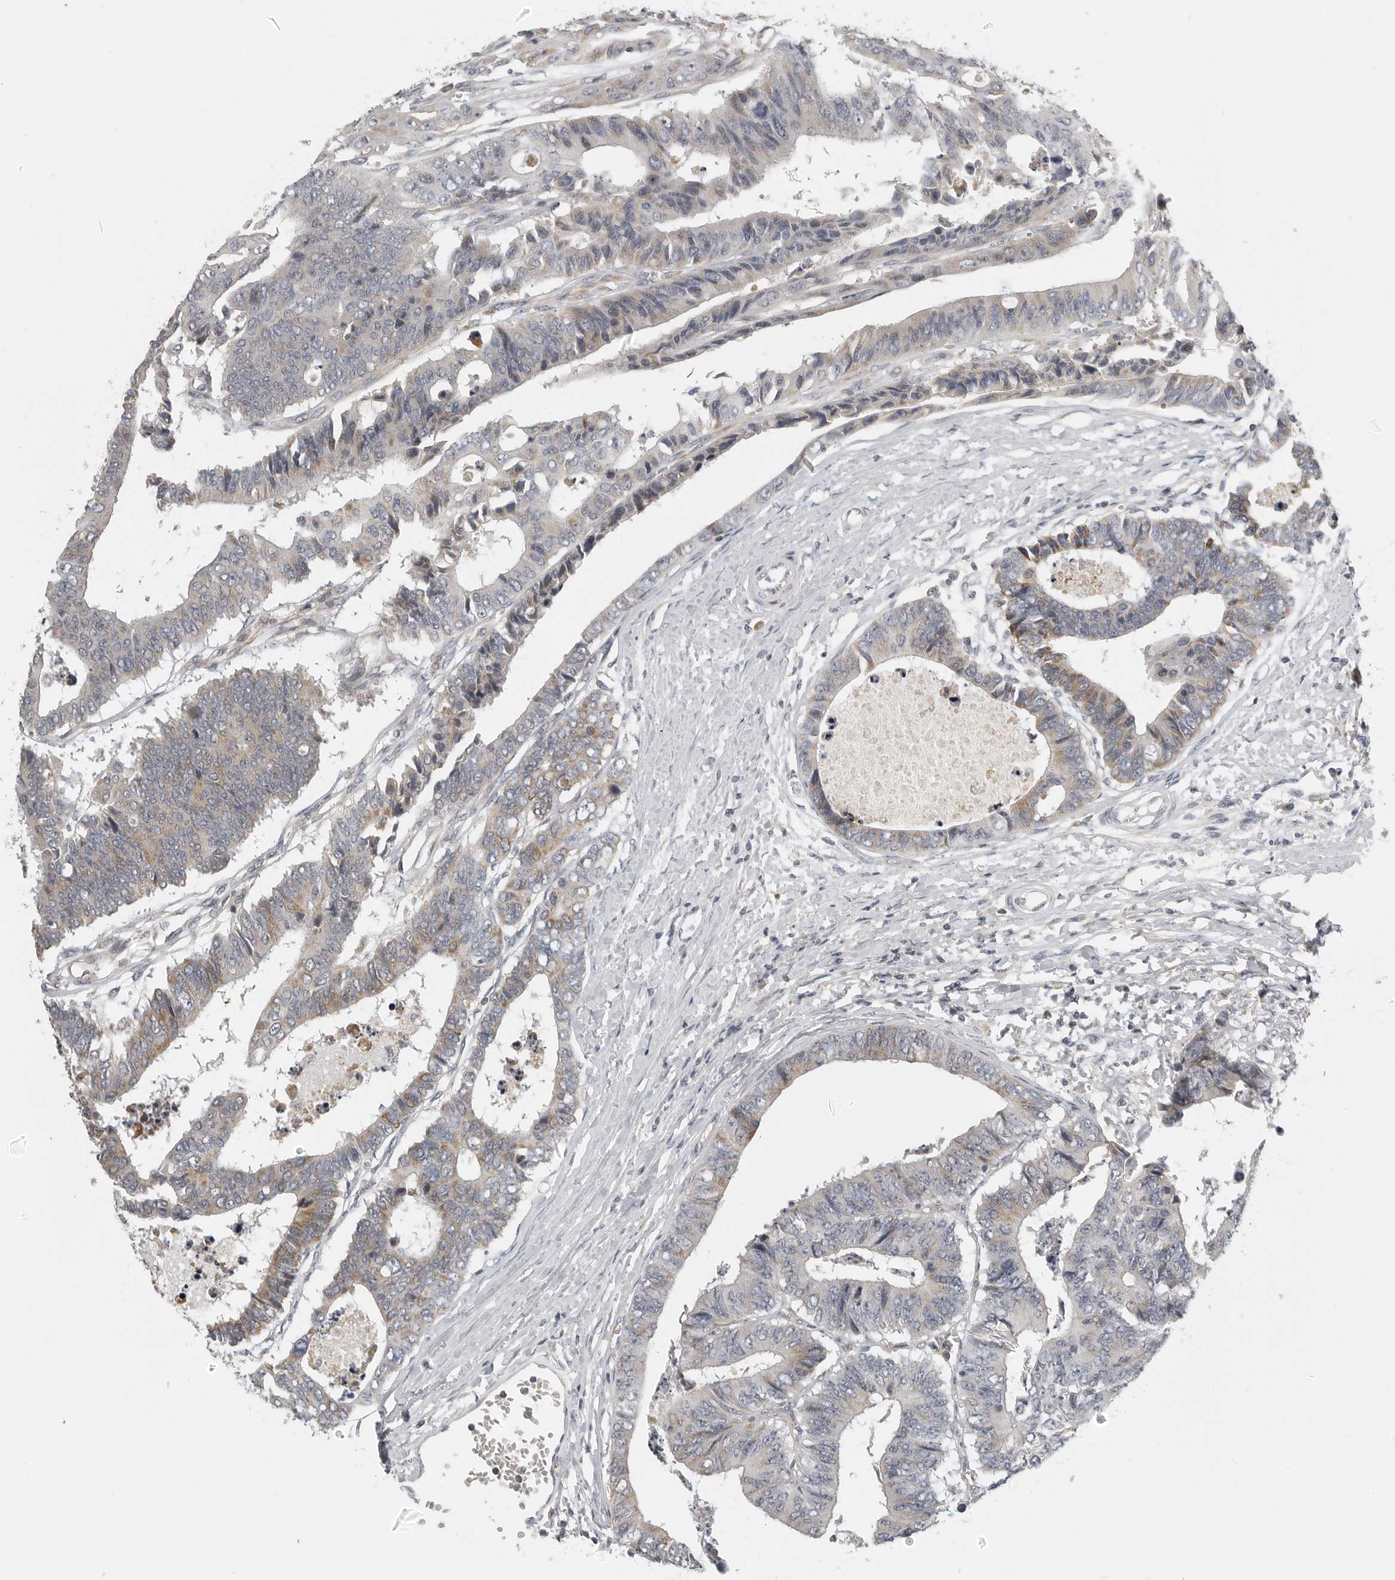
{"staining": {"intensity": "moderate", "quantity": "<25%", "location": "cytoplasmic/membranous"}, "tissue": "colorectal cancer", "cell_type": "Tumor cells", "image_type": "cancer", "snomed": [{"axis": "morphology", "description": "Adenocarcinoma, NOS"}, {"axis": "topography", "description": "Rectum"}], "caption": "Immunohistochemical staining of human colorectal adenocarcinoma displays low levels of moderate cytoplasmic/membranous protein expression in approximately <25% of tumor cells.", "gene": "RXFP3", "patient": {"sex": "male", "age": 84}}